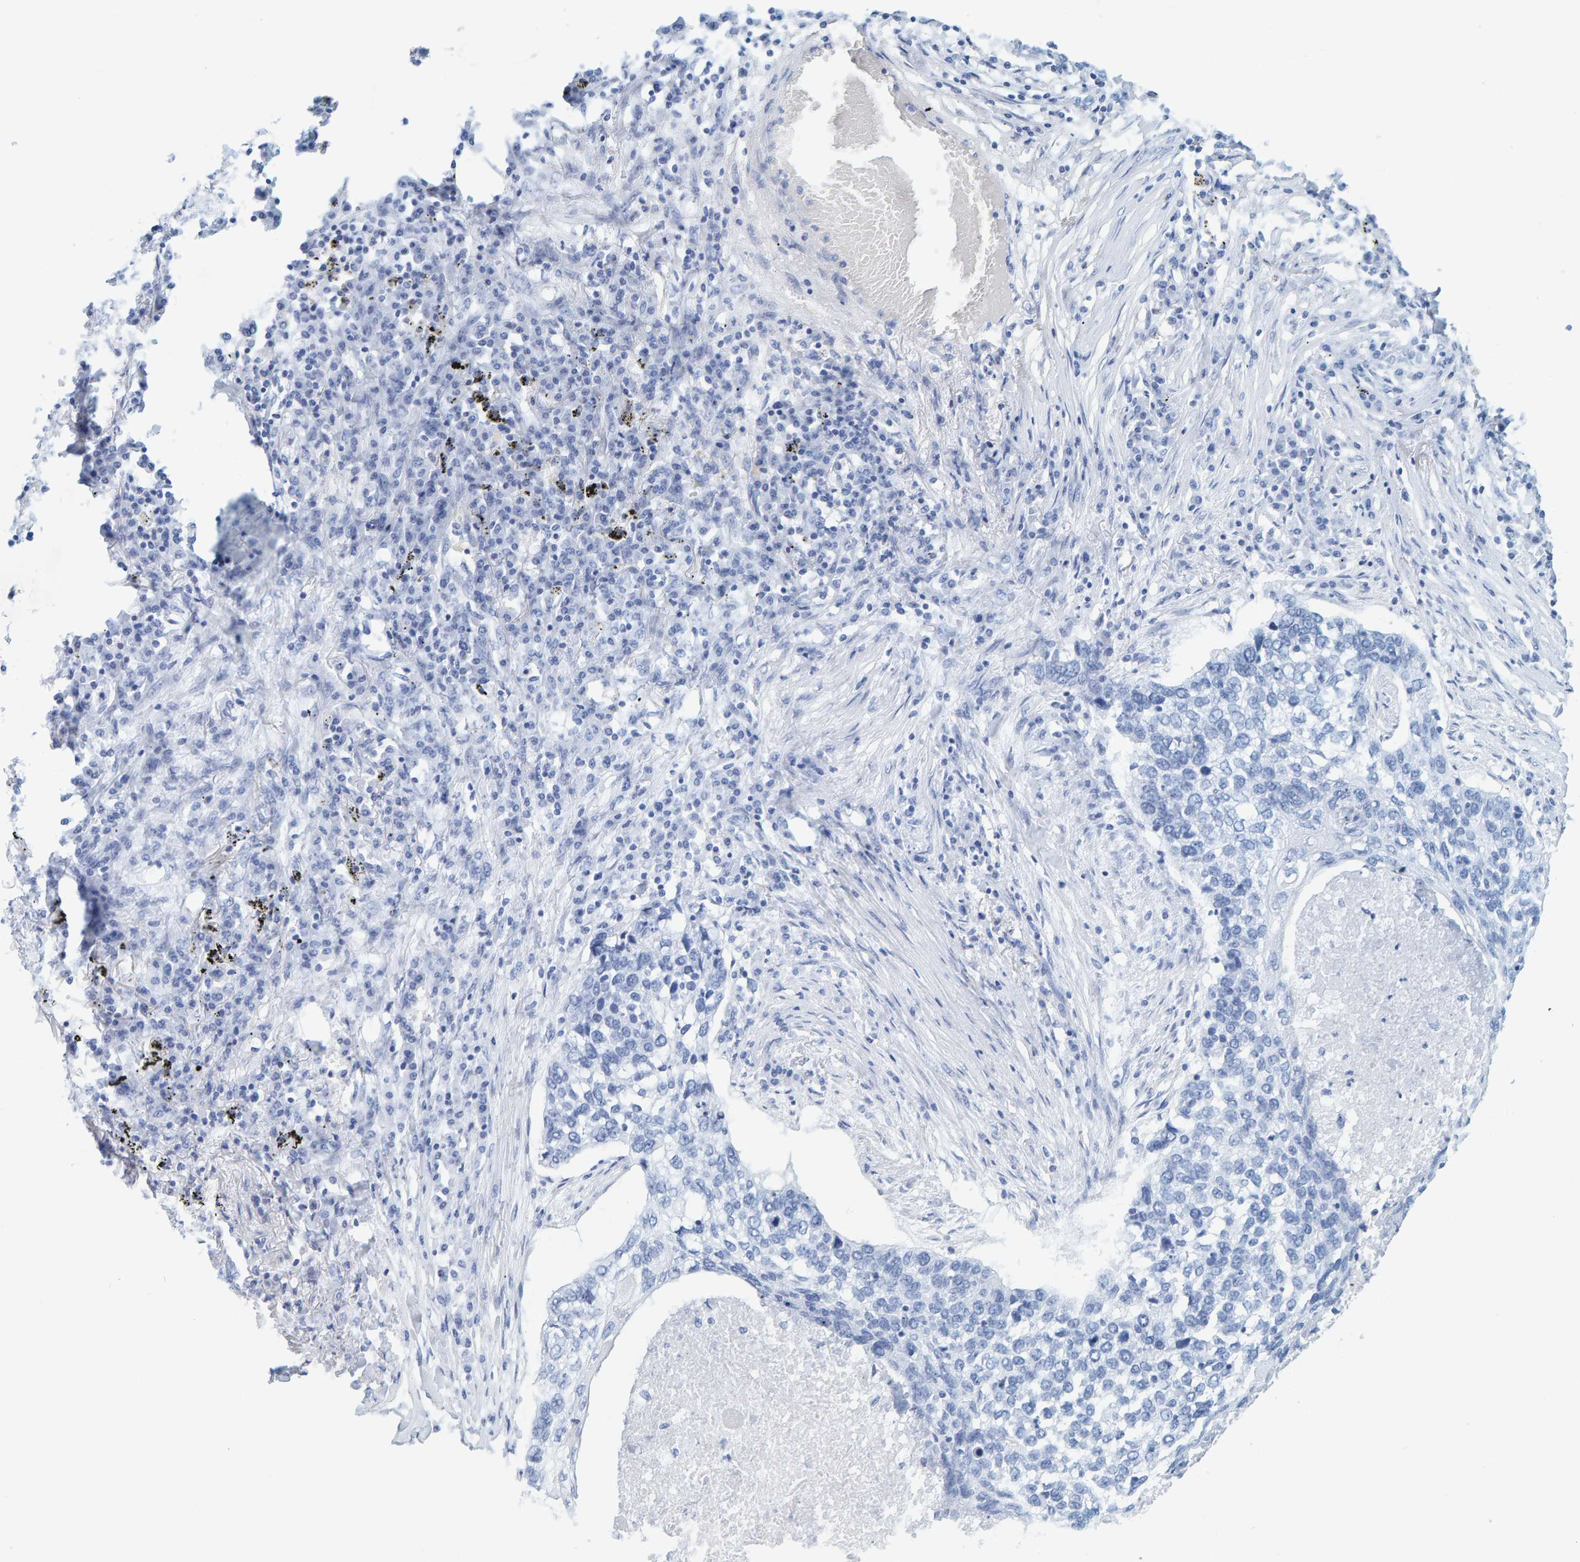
{"staining": {"intensity": "negative", "quantity": "none", "location": "none"}, "tissue": "lung cancer", "cell_type": "Tumor cells", "image_type": "cancer", "snomed": [{"axis": "morphology", "description": "Squamous cell carcinoma, NOS"}, {"axis": "topography", "description": "Lung"}], "caption": "IHC histopathology image of human lung squamous cell carcinoma stained for a protein (brown), which demonstrates no positivity in tumor cells. (DAB immunohistochemistry, high magnification).", "gene": "SFTPC", "patient": {"sex": "female", "age": 63}}